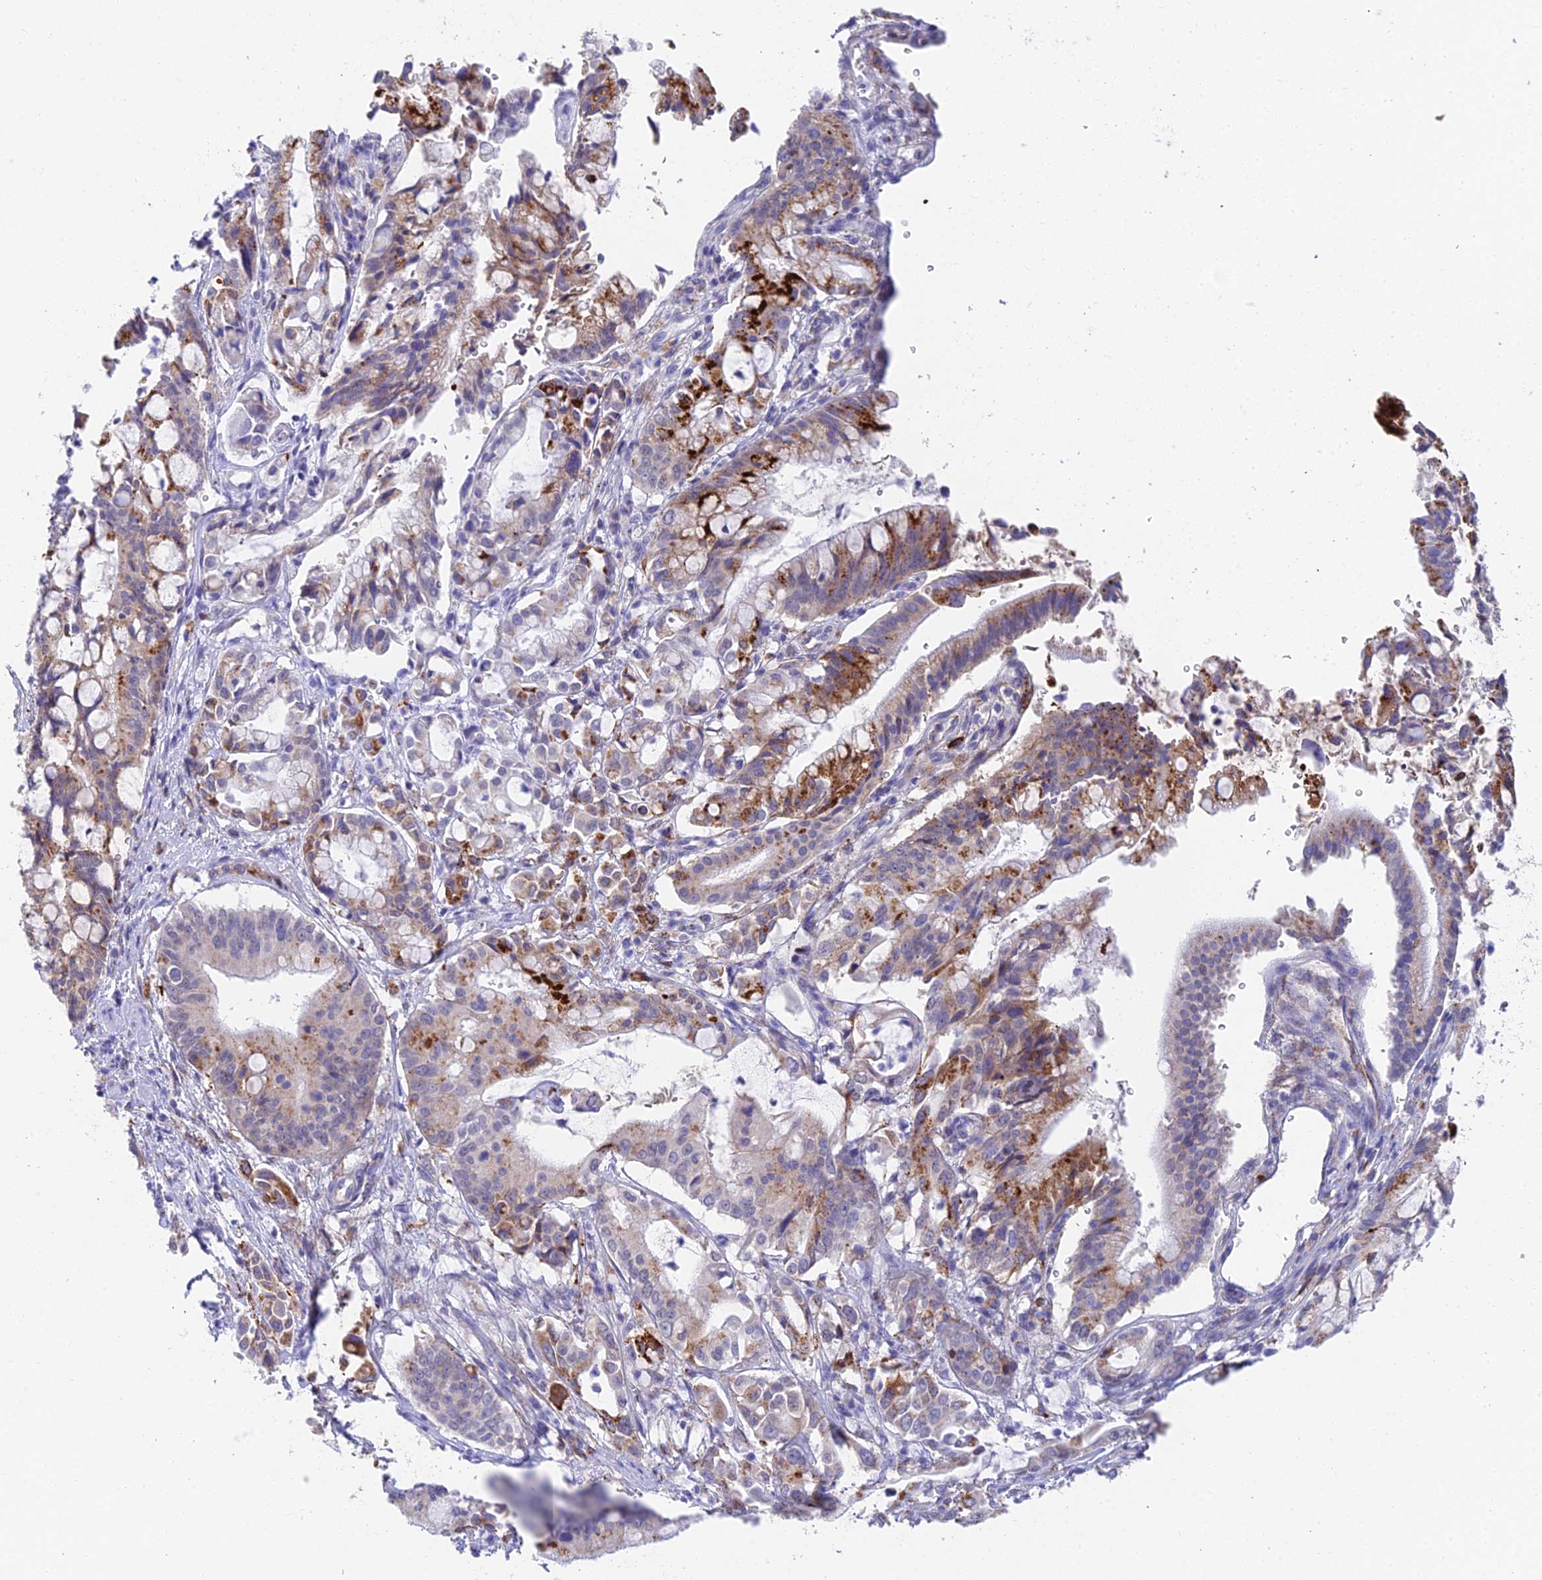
{"staining": {"intensity": "moderate", "quantity": "25%-75%", "location": "cytoplasmic/membranous"}, "tissue": "pancreatic cancer", "cell_type": "Tumor cells", "image_type": "cancer", "snomed": [{"axis": "morphology", "description": "Adenocarcinoma, NOS"}, {"axis": "topography", "description": "Pancreas"}], "caption": "IHC photomicrograph of human pancreatic cancer stained for a protein (brown), which exhibits medium levels of moderate cytoplasmic/membranous expression in approximately 25%-75% of tumor cells.", "gene": "ADAMTS13", "patient": {"sex": "male", "age": 68}}